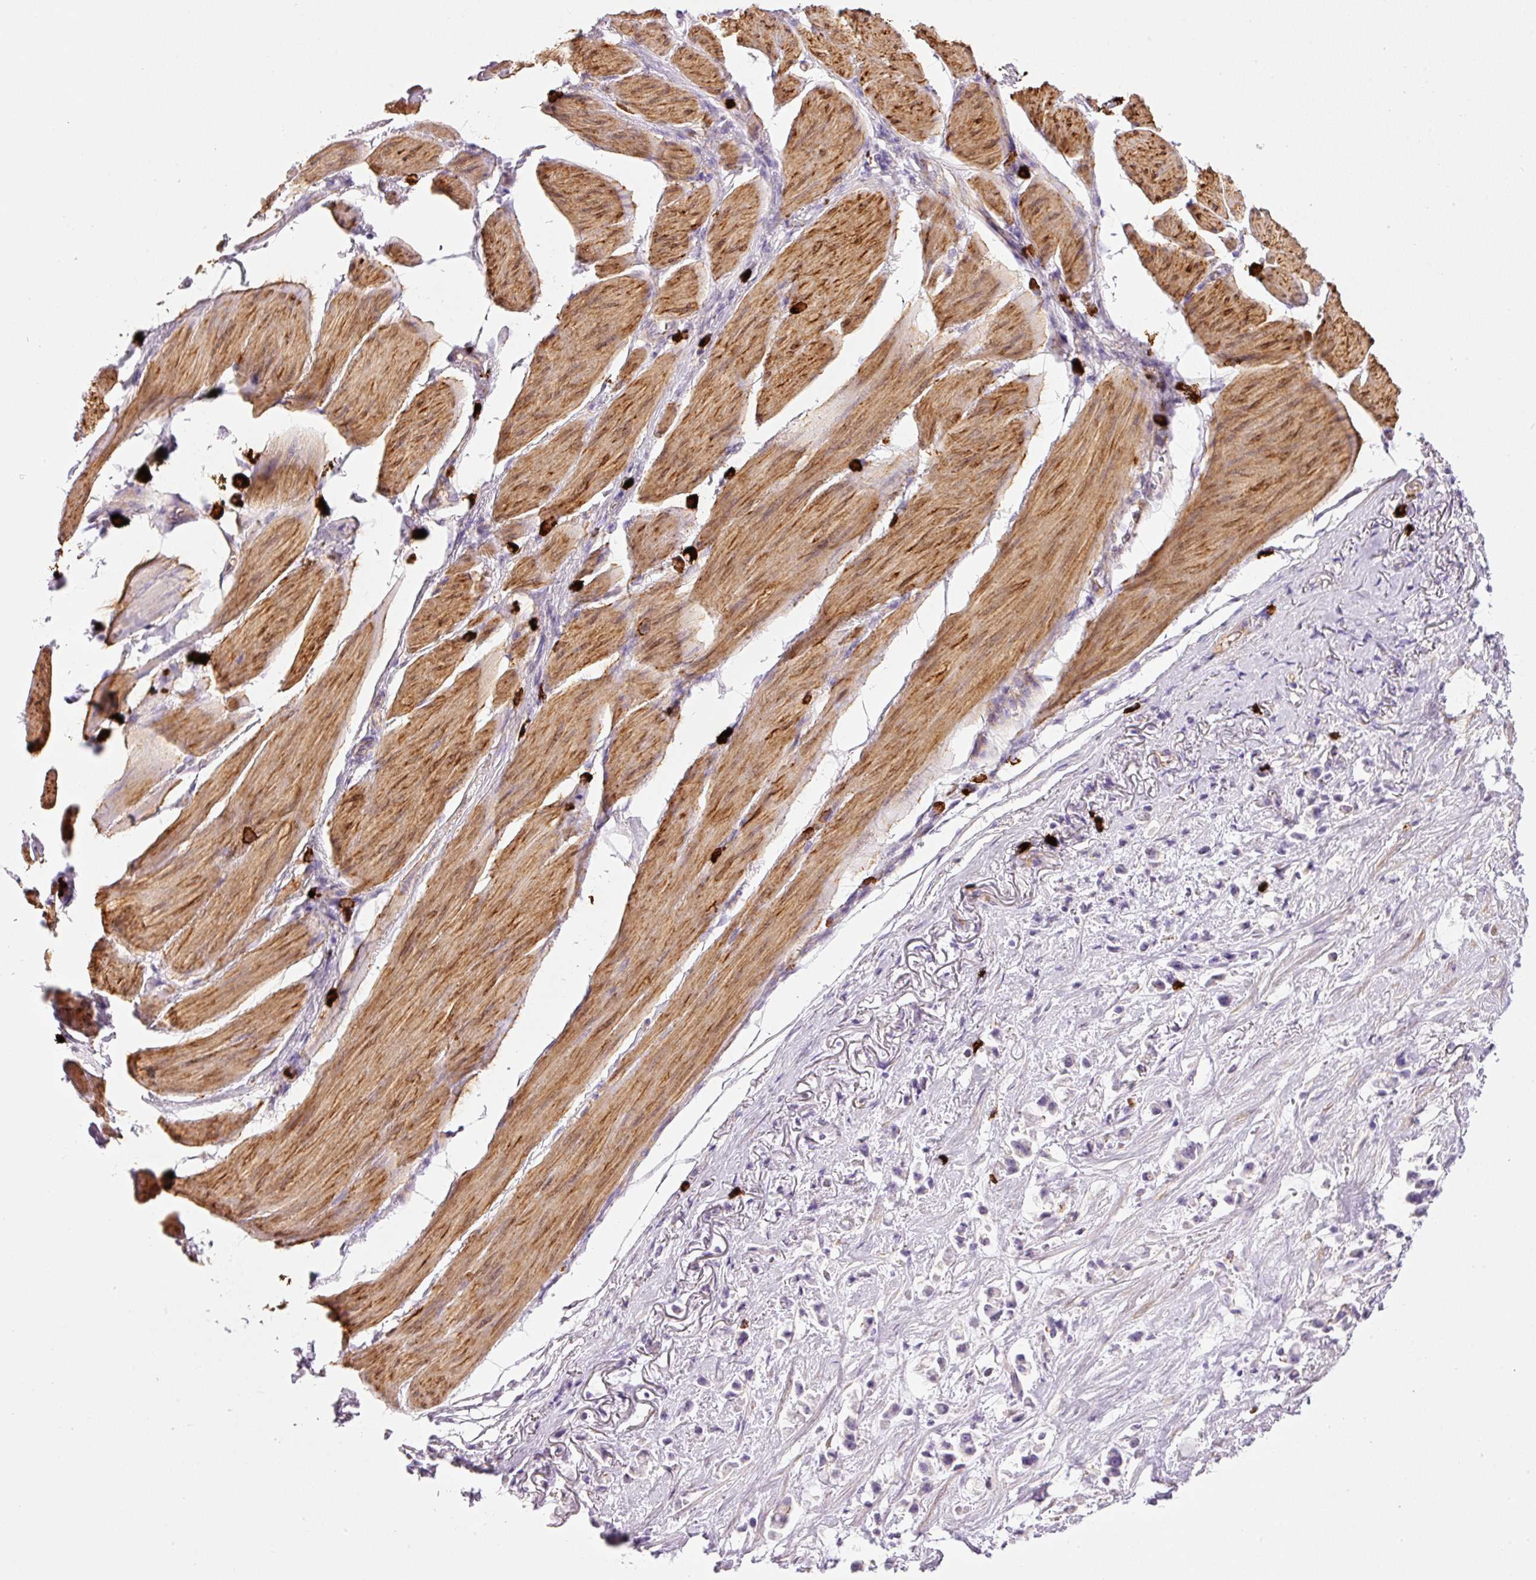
{"staining": {"intensity": "negative", "quantity": "none", "location": "none"}, "tissue": "stomach cancer", "cell_type": "Tumor cells", "image_type": "cancer", "snomed": [{"axis": "morphology", "description": "Adenocarcinoma, NOS"}, {"axis": "topography", "description": "Stomach"}], "caption": "Stomach cancer (adenocarcinoma) was stained to show a protein in brown. There is no significant positivity in tumor cells.", "gene": "MAP3K3", "patient": {"sex": "female", "age": 81}}